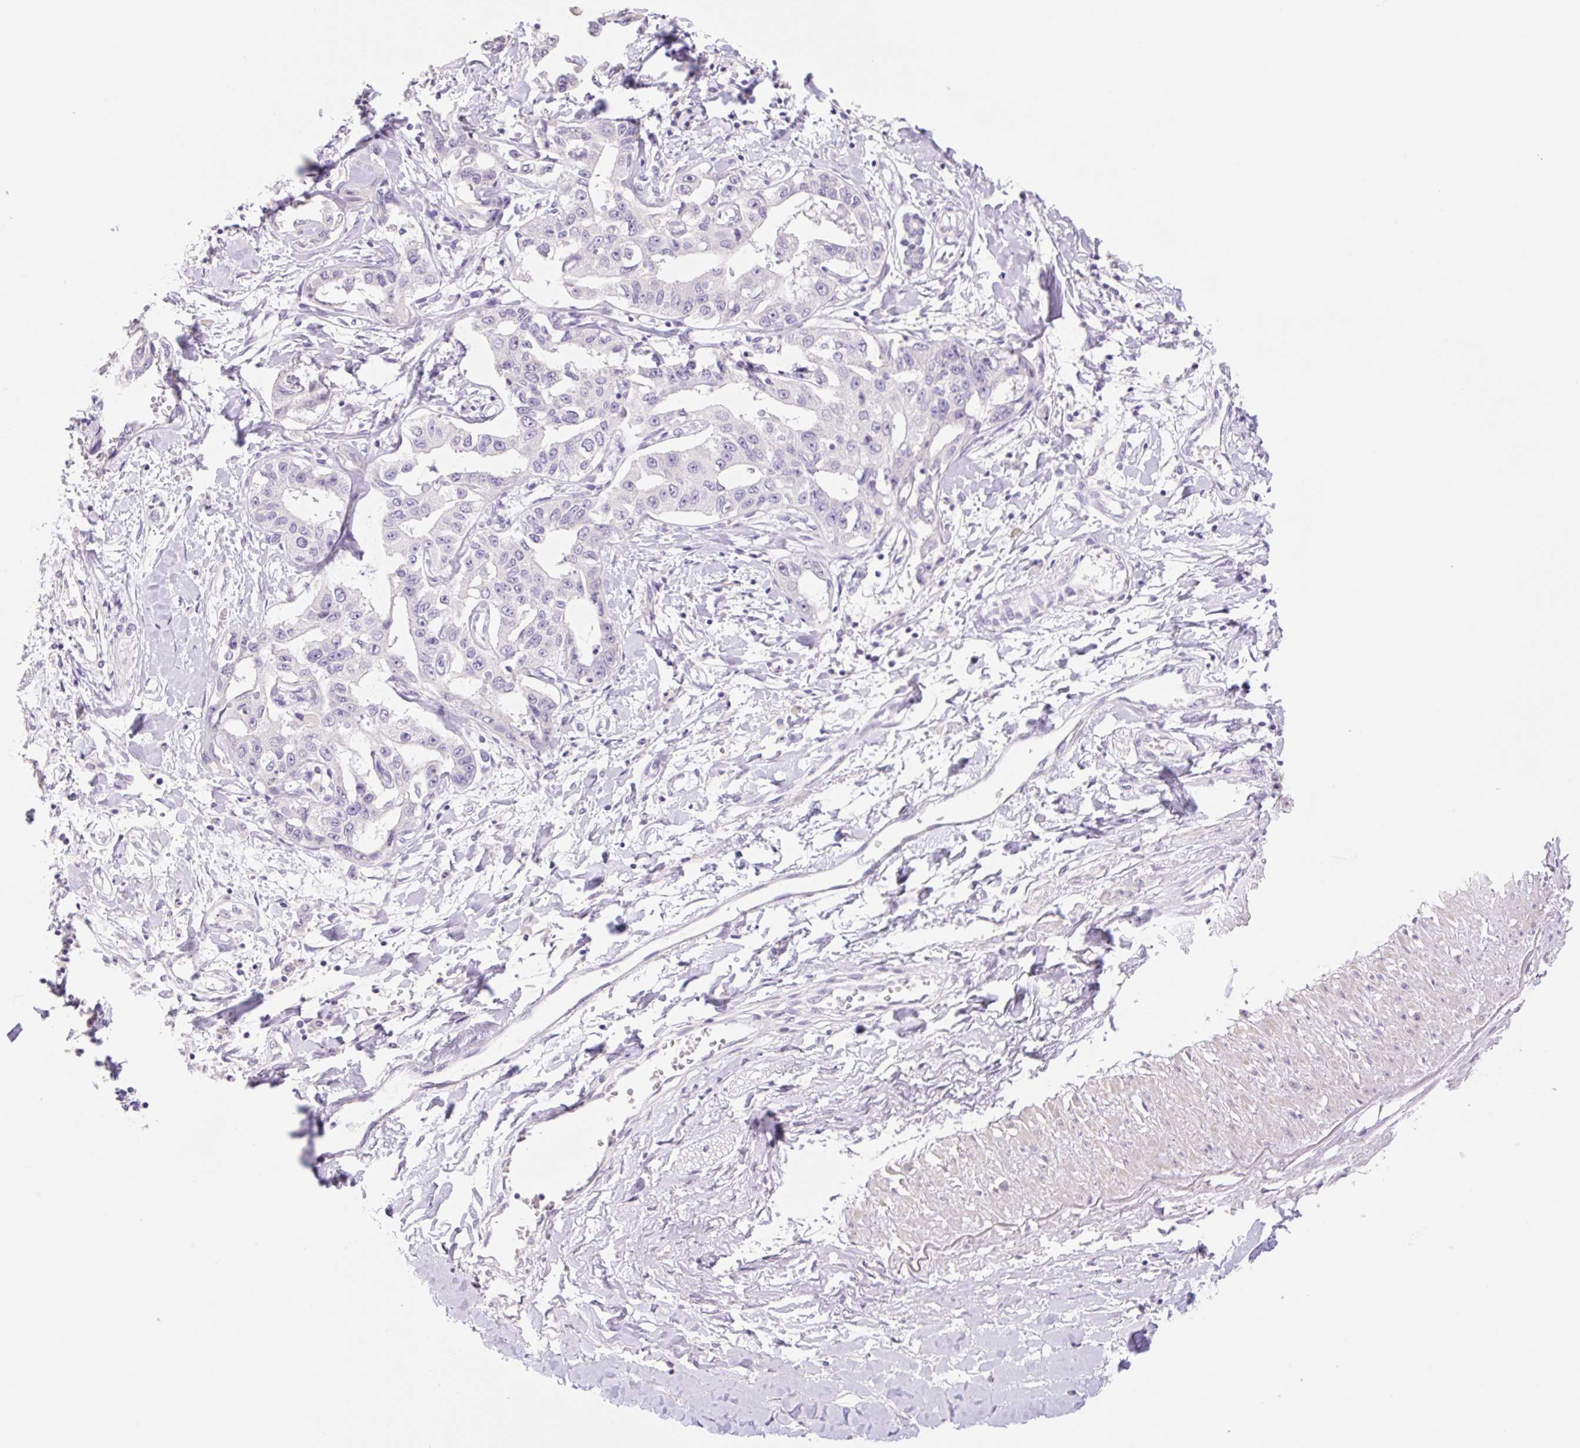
{"staining": {"intensity": "negative", "quantity": "none", "location": "none"}, "tissue": "liver cancer", "cell_type": "Tumor cells", "image_type": "cancer", "snomed": [{"axis": "morphology", "description": "Cholangiocarcinoma"}, {"axis": "topography", "description": "Liver"}], "caption": "Tumor cells show no significant protein positivity in liver cholangiocarcinoma.", "gene": "HCRTR2", "patient": {"sex": "male", "age": 59}}